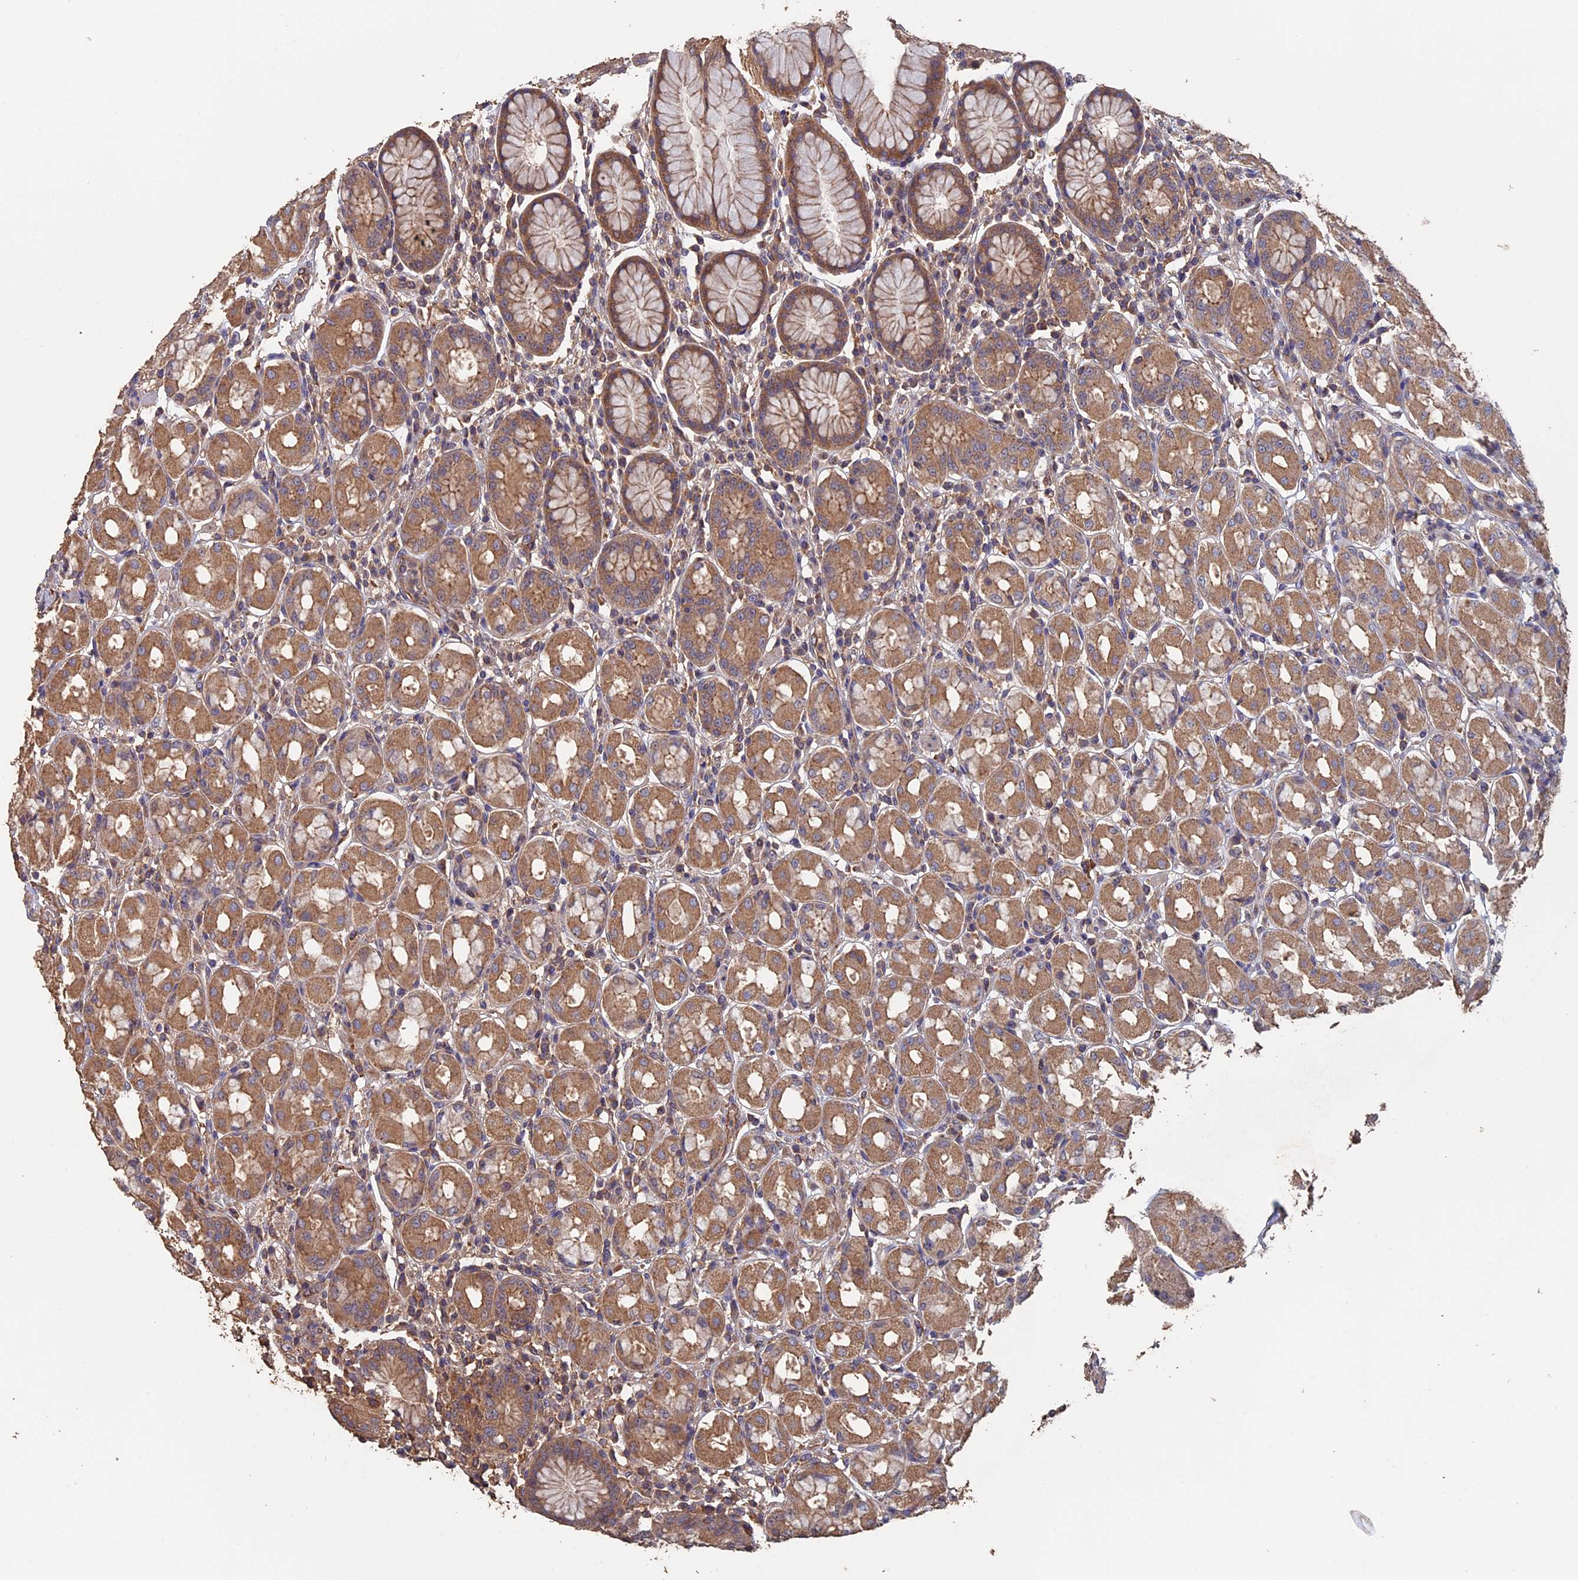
{"staining": {"intensity": "moderate", "quantity": ">75%", "location": "cytoplasmic/membranous"}, "tissue": "stomach", "cell_type": "Glandular cells", "image_type": "normal", "snomed": [{"axis": "morphology", "description": "Normal tissue, NOS"}, {"axis": "topography", "description": "Stomach"}, {"axis": "topography", "description": "Stomach, lower"}], "caption": "Immunohistochemical staining of unremarkable human stomach exhibits medium levels of moderate cytoplasmic/membranous expression in about >75% of glandular cells. The staining was performed using DAB (3,3'-diaminobenzidine) to visualize the protein expression in brown, while the nuclei were stained in blue with hematoxylin (Magnification: 20x).", "gene": "PIGQ", "patient": {"sex": "female", "age": 56}}